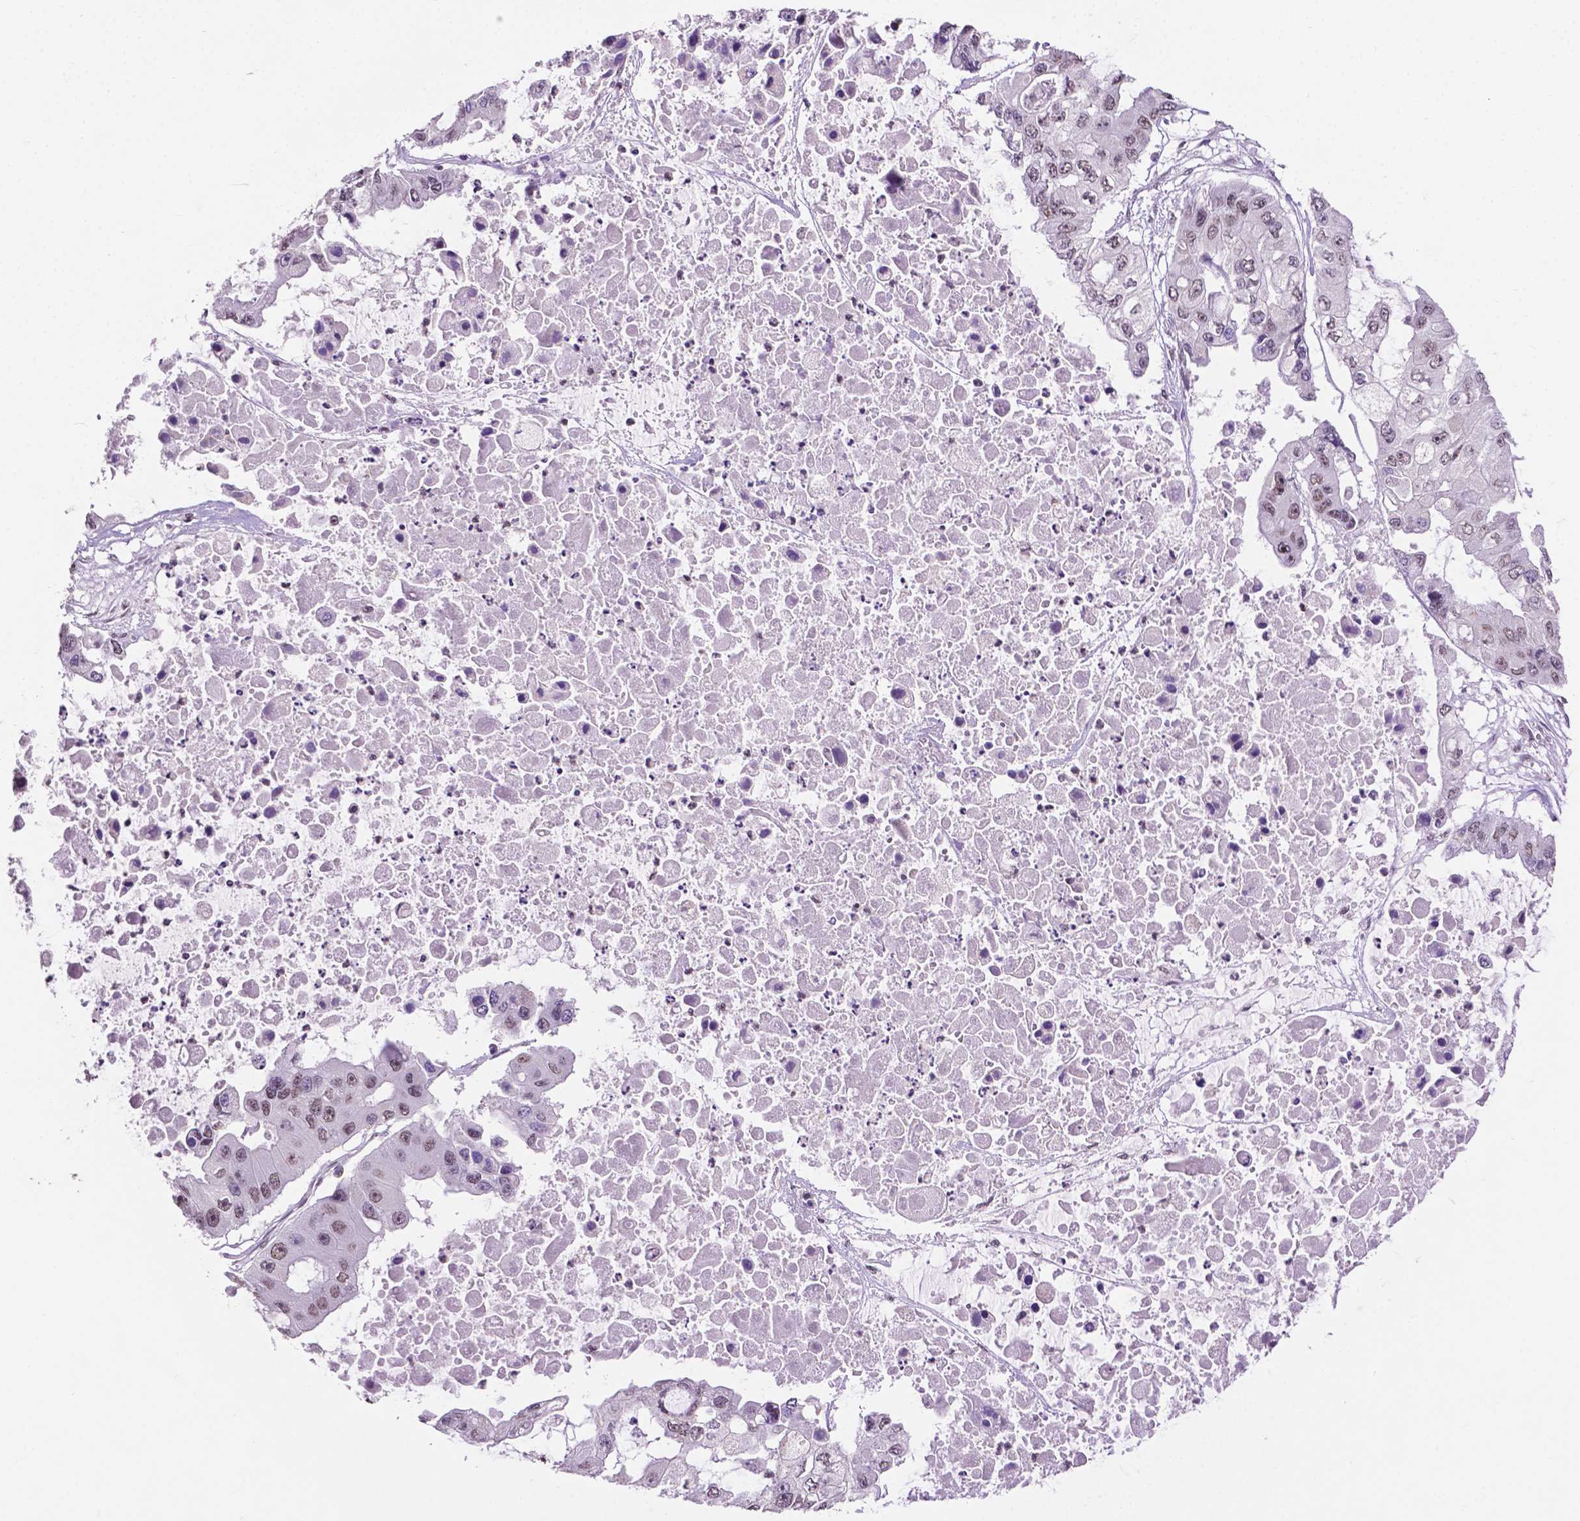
{"staining": {"intensity": "moderate", "quantity": ">75%", "location": "nuclear"}, "tissue": "ovarian cancer", "cell_type": "Tumor cells", "image_type": "cancer", "snomed": [{"axis": "morphology", "description": "Cystadenocarcinoma, serous, NOS"}, {"axis": "topography", "description": "Ovary"}], "caption": "Ovarian cancer (serous cystadenocarcinoma) stained with immunohistochemistry exhibits moderate nuclear expression in about >75% of tumor cells. Nuclei are stained in blue.", "gene": "PTPN6", "patient": {"sex": "female", "age": 56}}